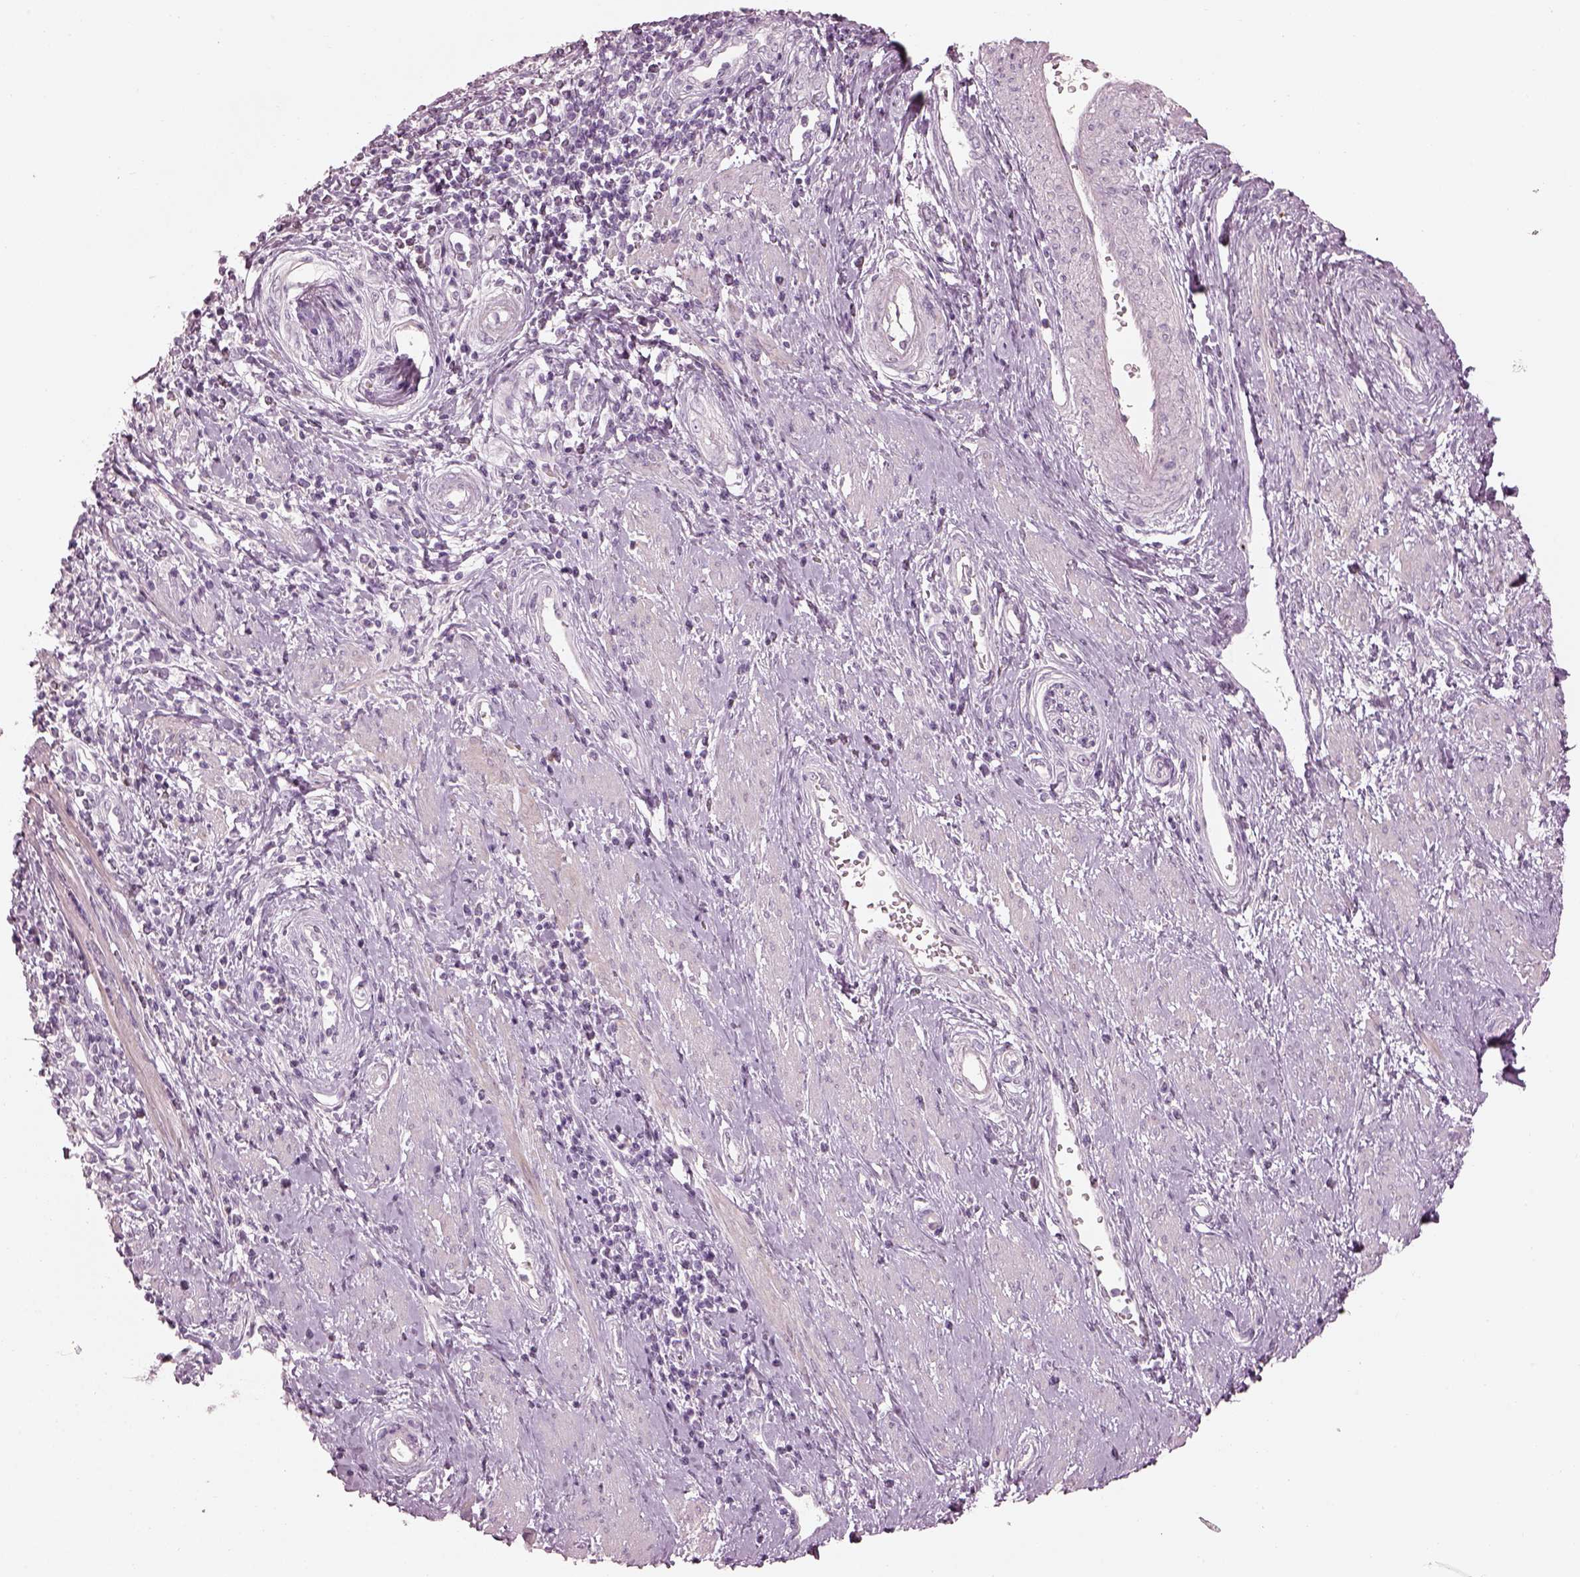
{"staining": {"intensity": "negative", "quantity": "none", "location": "none"}, "tissue": "cervical cancer", "cell_type": "Tumor cells", "image_type": "cancer", "snomed": [{"axis": "morphology", "description": "Squamous cell carcinoma, NOS"}, {"axis": "topography", "description": "Cervix"}], "caption": "Immunohistochemistry (IHC) histopathology image of neoplastic tissue: cervical cancer (squamous cell carcinoma) stained with DAB reveals no significant protein expression in tumor cells. Nuclei are stained in blue.", "gene": "RSPH9", "patient": {"sex": "female", "age": 26}}